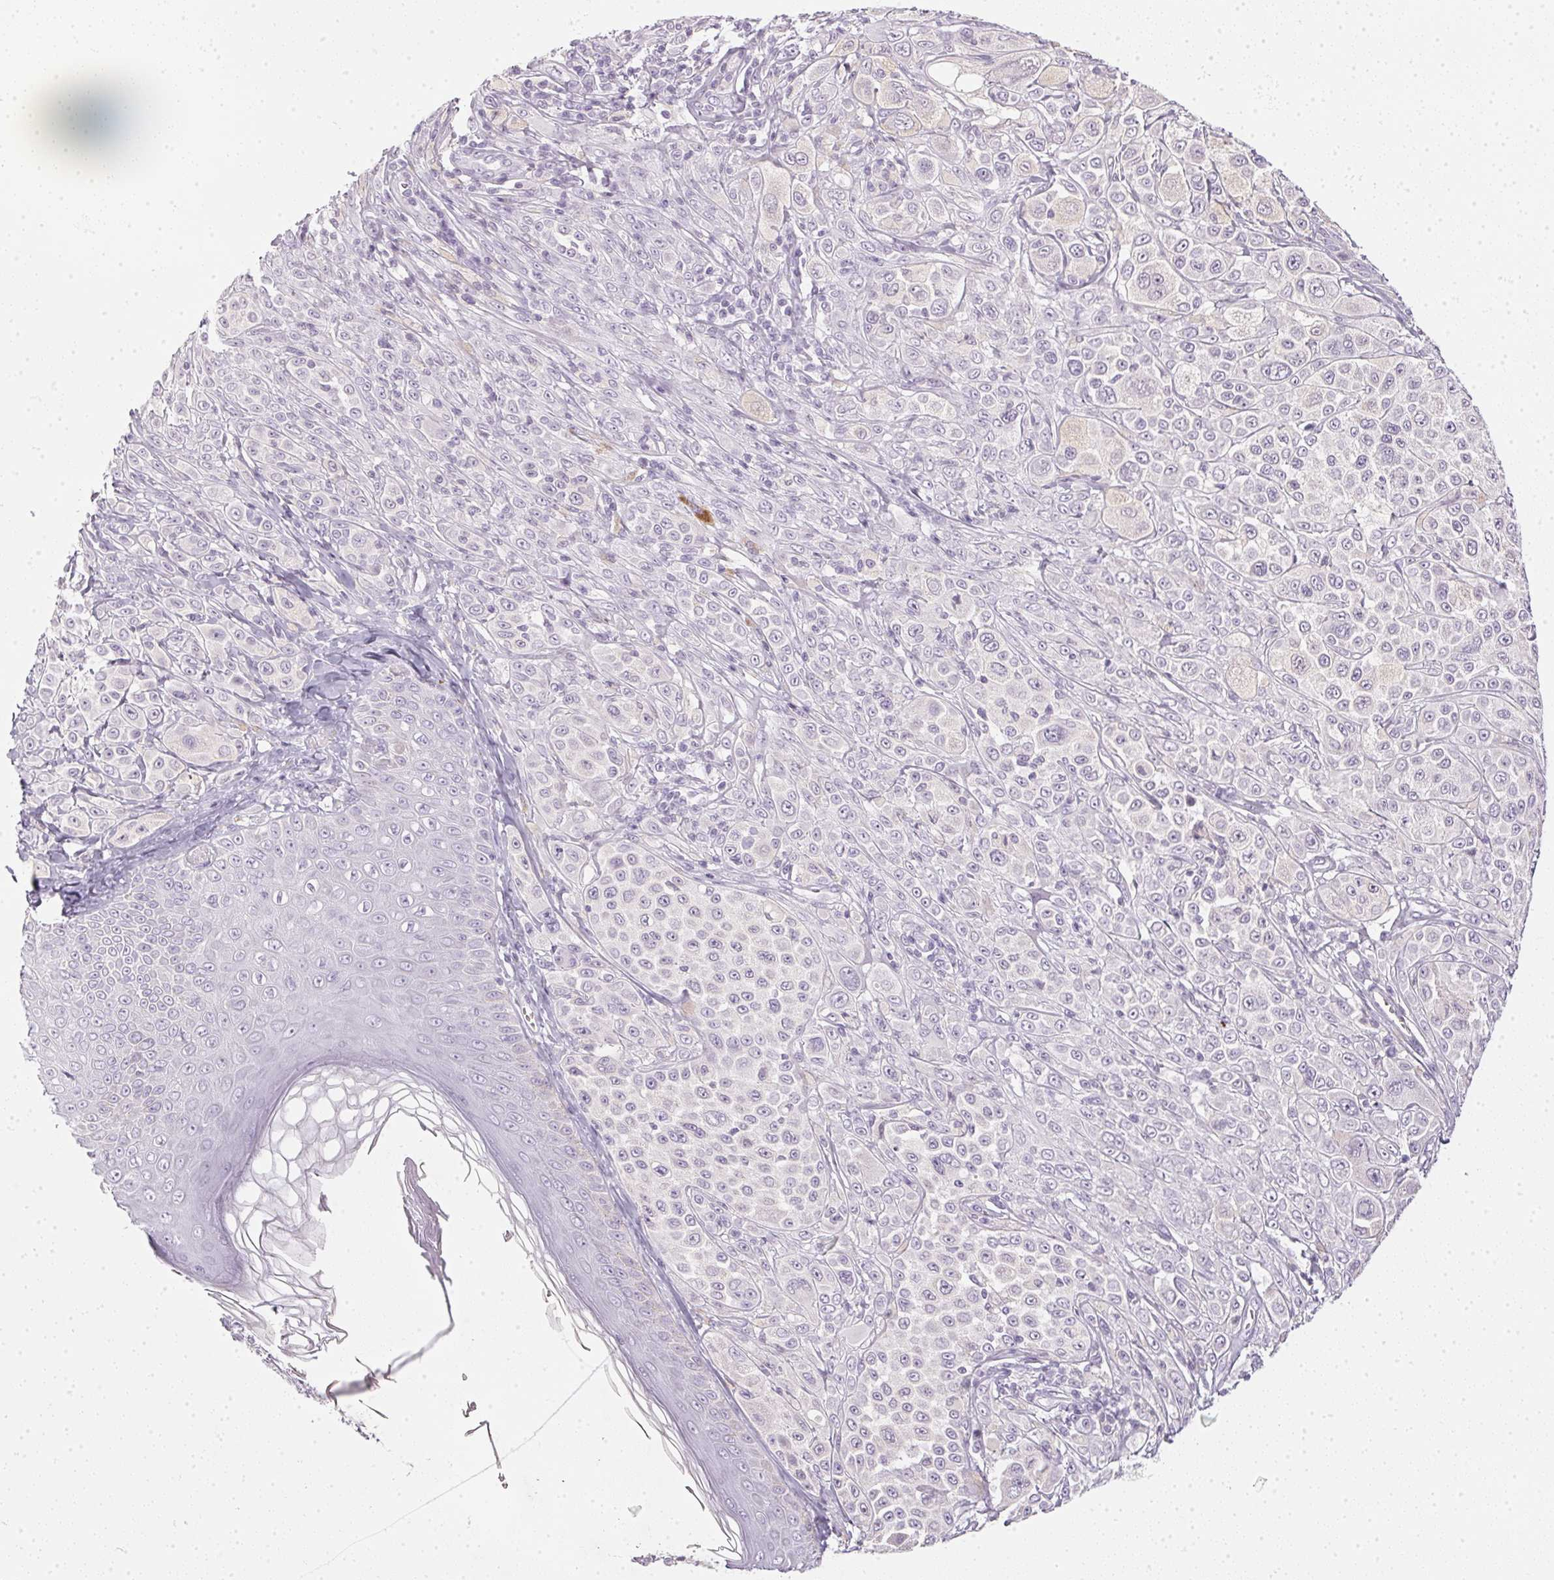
{"staining": {"intensity": "negative", "quantity": "none", "location": "none"}, "tissue": "melanoma", "cell_type": "Tumor cells", "image_type": "cancer", "snomed": [{"axis": "morphology", "description": "Malignant melanoma, NOS"}, {"axis": "topography", "description": "Skin"}], "caption": "High magnification brightfield microscopy of melanoma stained with DAB (3,3'-diaminobenzidine) (brown) and counterstained with hematoxylin (blue): tumor cells show no significant staining.", "gene": "TMEM72", "patient": {"sex": "male", "age": 67}}